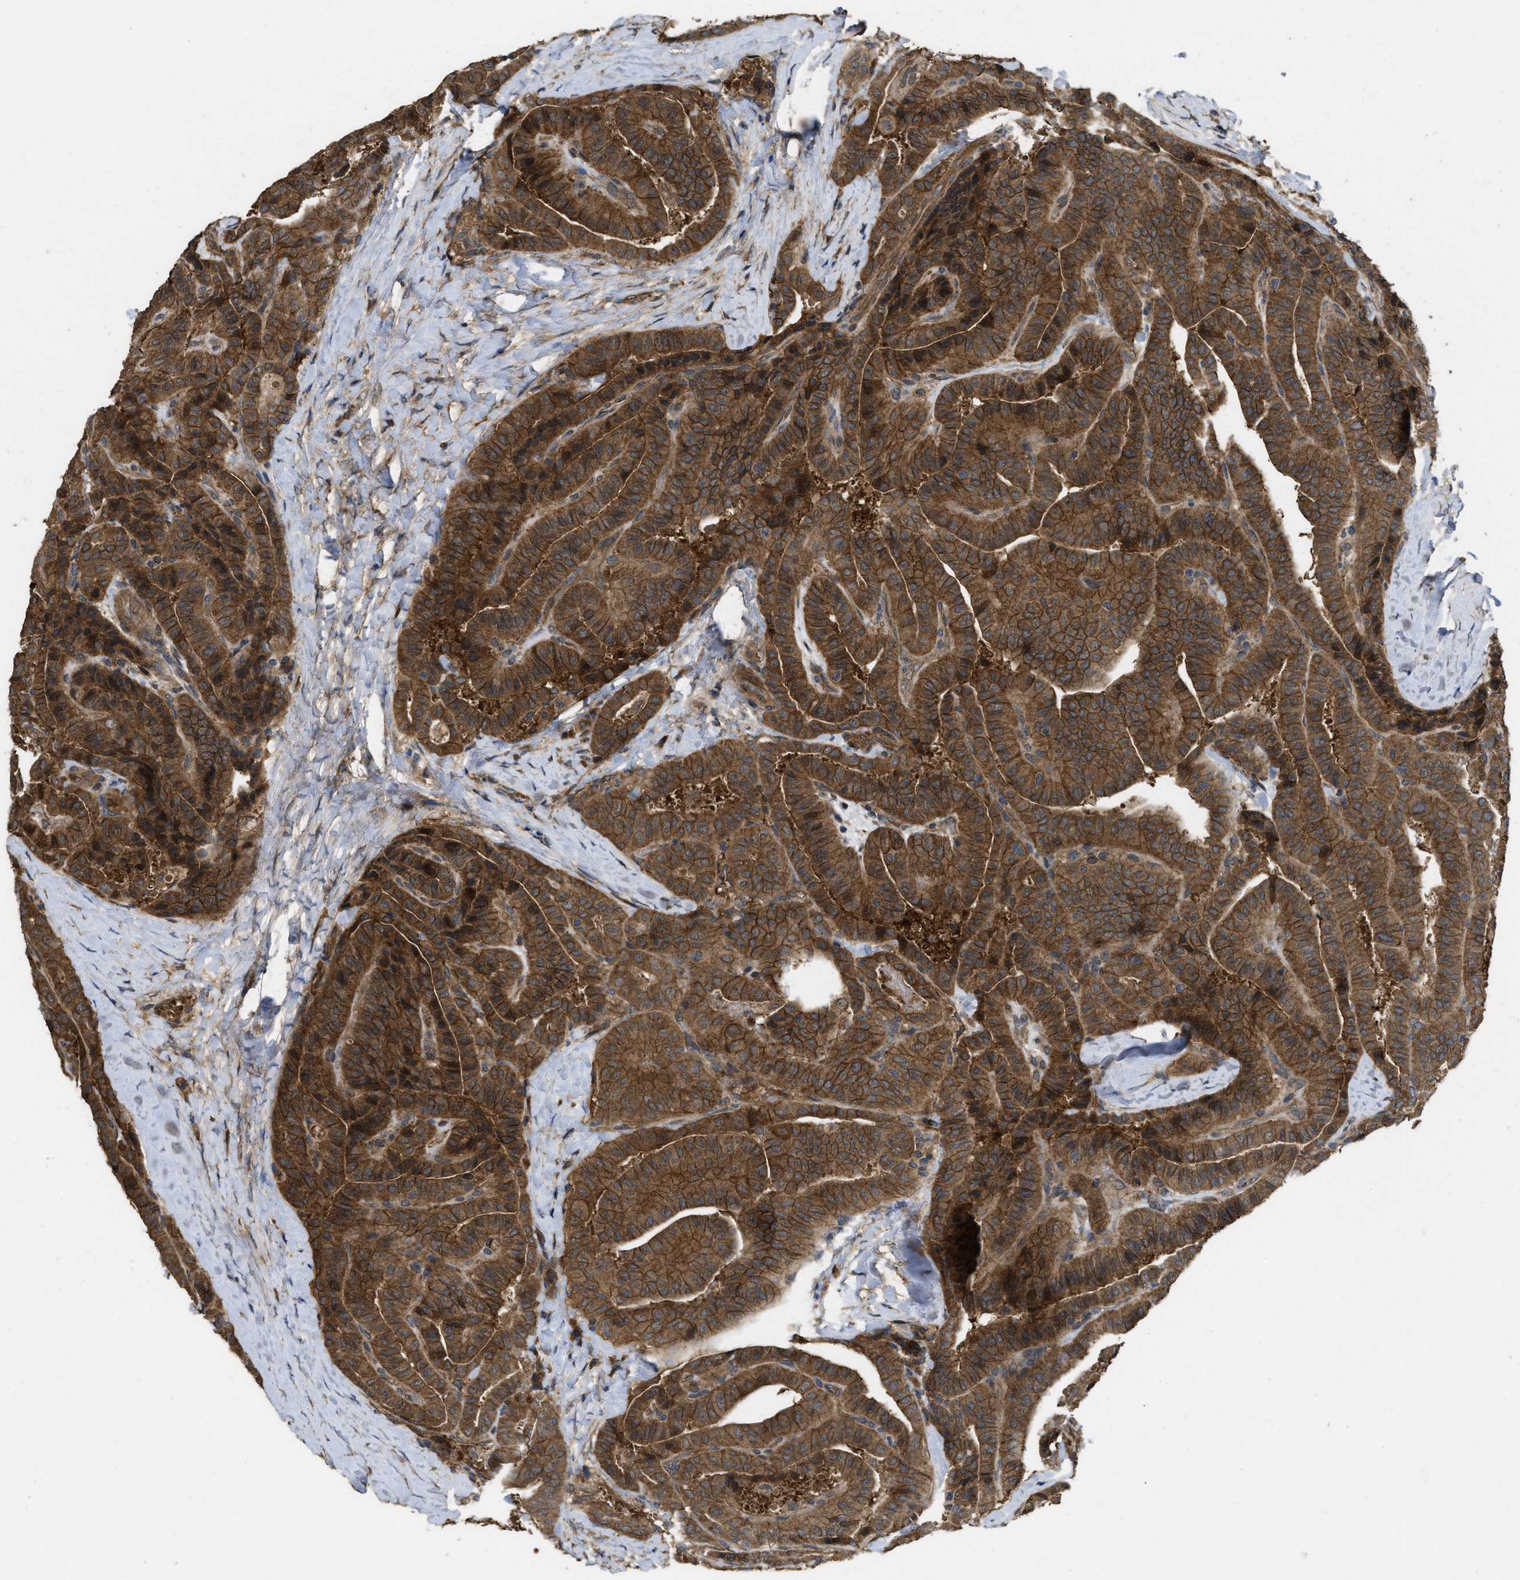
{"staining": {"intensity": "strong", "quantity": ">75%", "location": "cytoplasmic/membranous"}, "tissue": "thyroid cancer", "cell_type": "Tumor cells", "image_type": "cancer", "snomed": [{"axis": "morphology", "description": "Papillary adenocarcinoma, NOS"}, {"axis": "topography", "description": "Thyroid gland"}], "caption": "A photomicrograph of human thyroid cancer stained for a protein displays strong cytoplasmic/membranous brown staining in tumor cells.", "gene": "FZD6", "patient": {"sex": "male", "age": 77}}